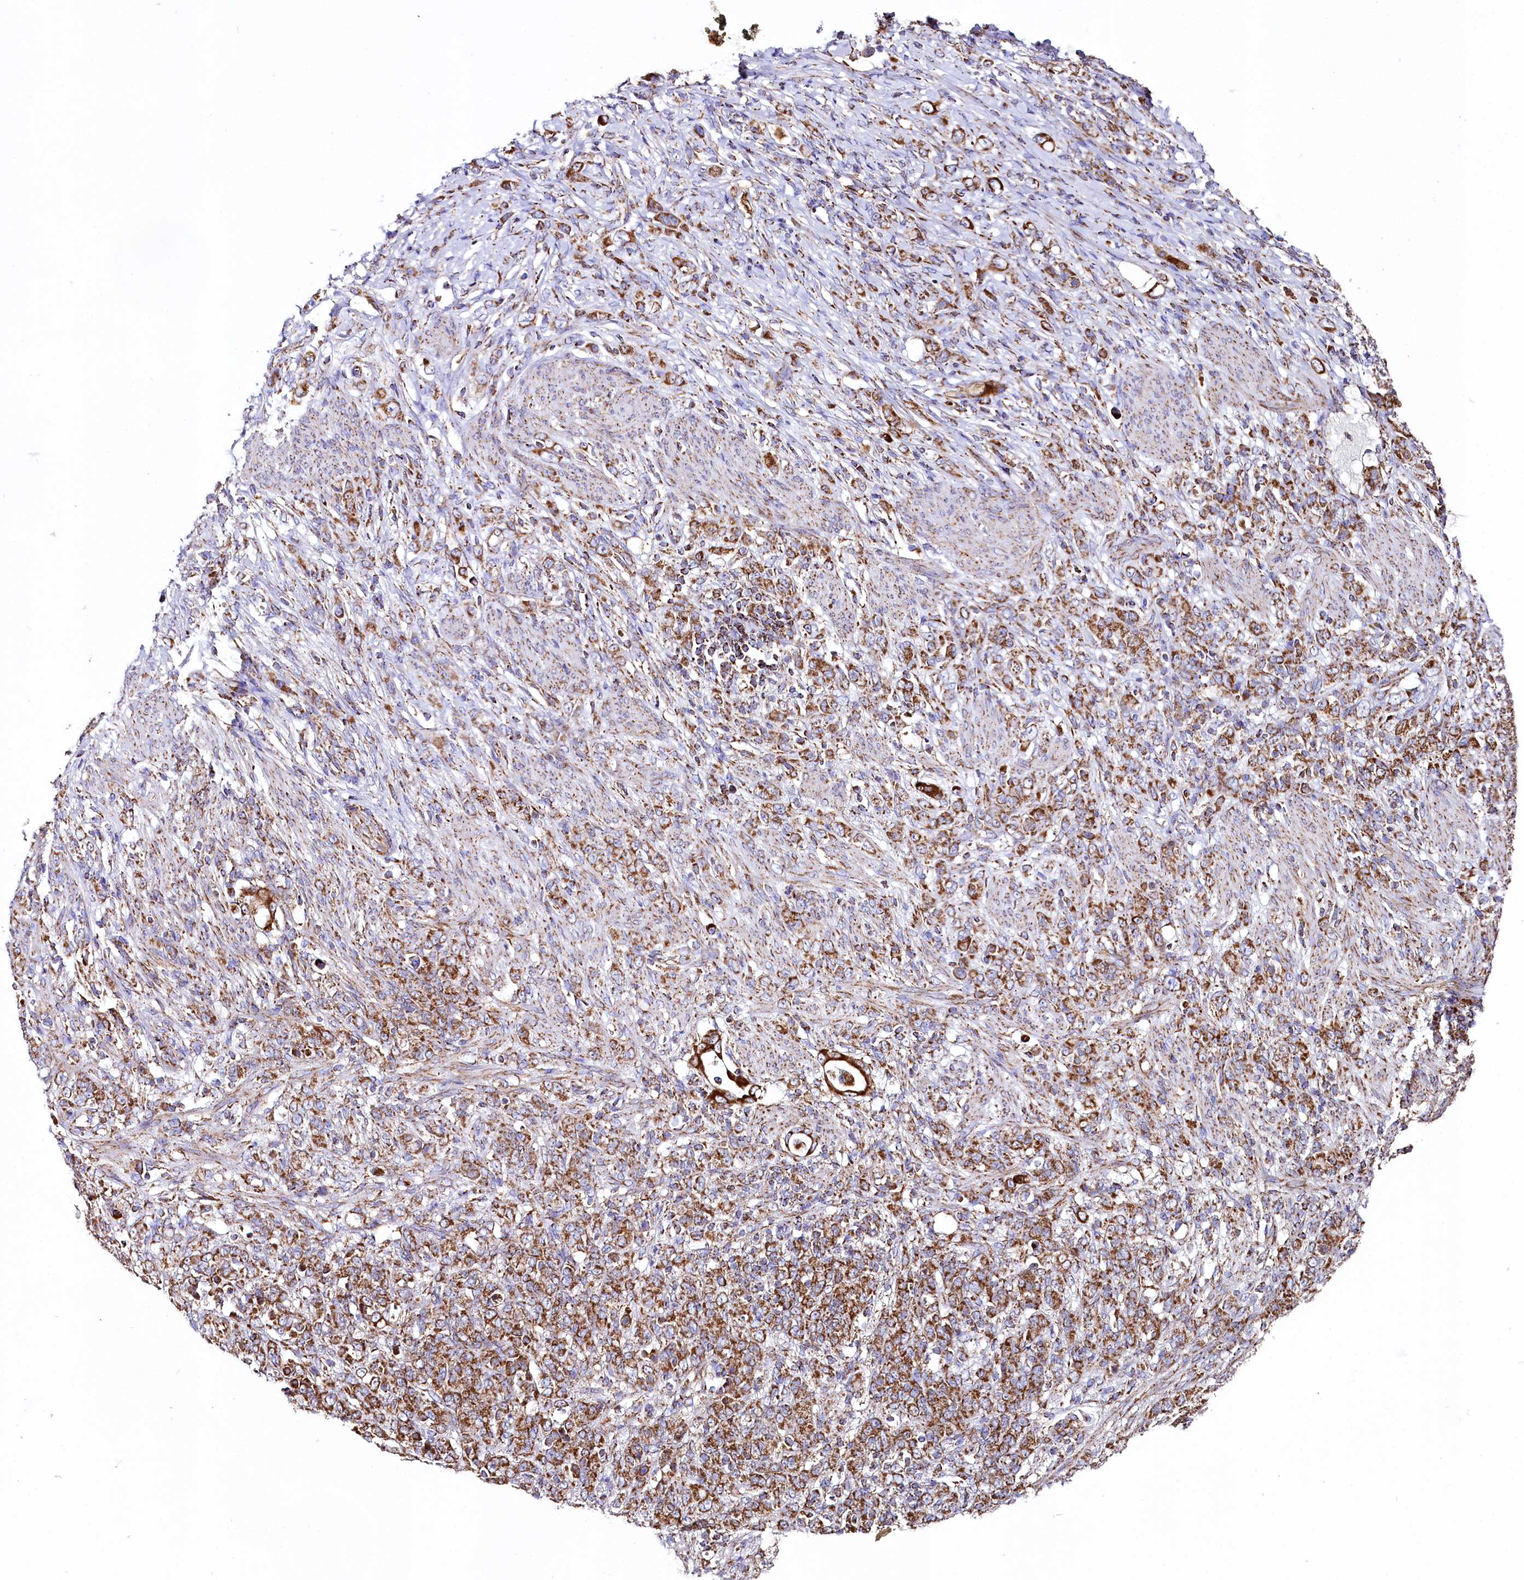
{"staining": {"intensity": "moderate", "quantity": ">75%", "location": "cytoplasmic/membranous"}, "tissue": "stomach cancer", "cell_type": "Tumor cells", "image_type": "cancer", "snomed": [{"axis": "morphology", "description": "Adenocarcinoma, NOS"}, {"axis": "topography", "description": "Stomach"}], "caption": "Adenocarcinoma (stomach) stained for a protein (brown) demonstrates moderate cytoplasmic/membranous positive expression in approximately >75% of tumor cells.", "gene": "APLP2", "patient": {"sex": "female", "age": 79}}